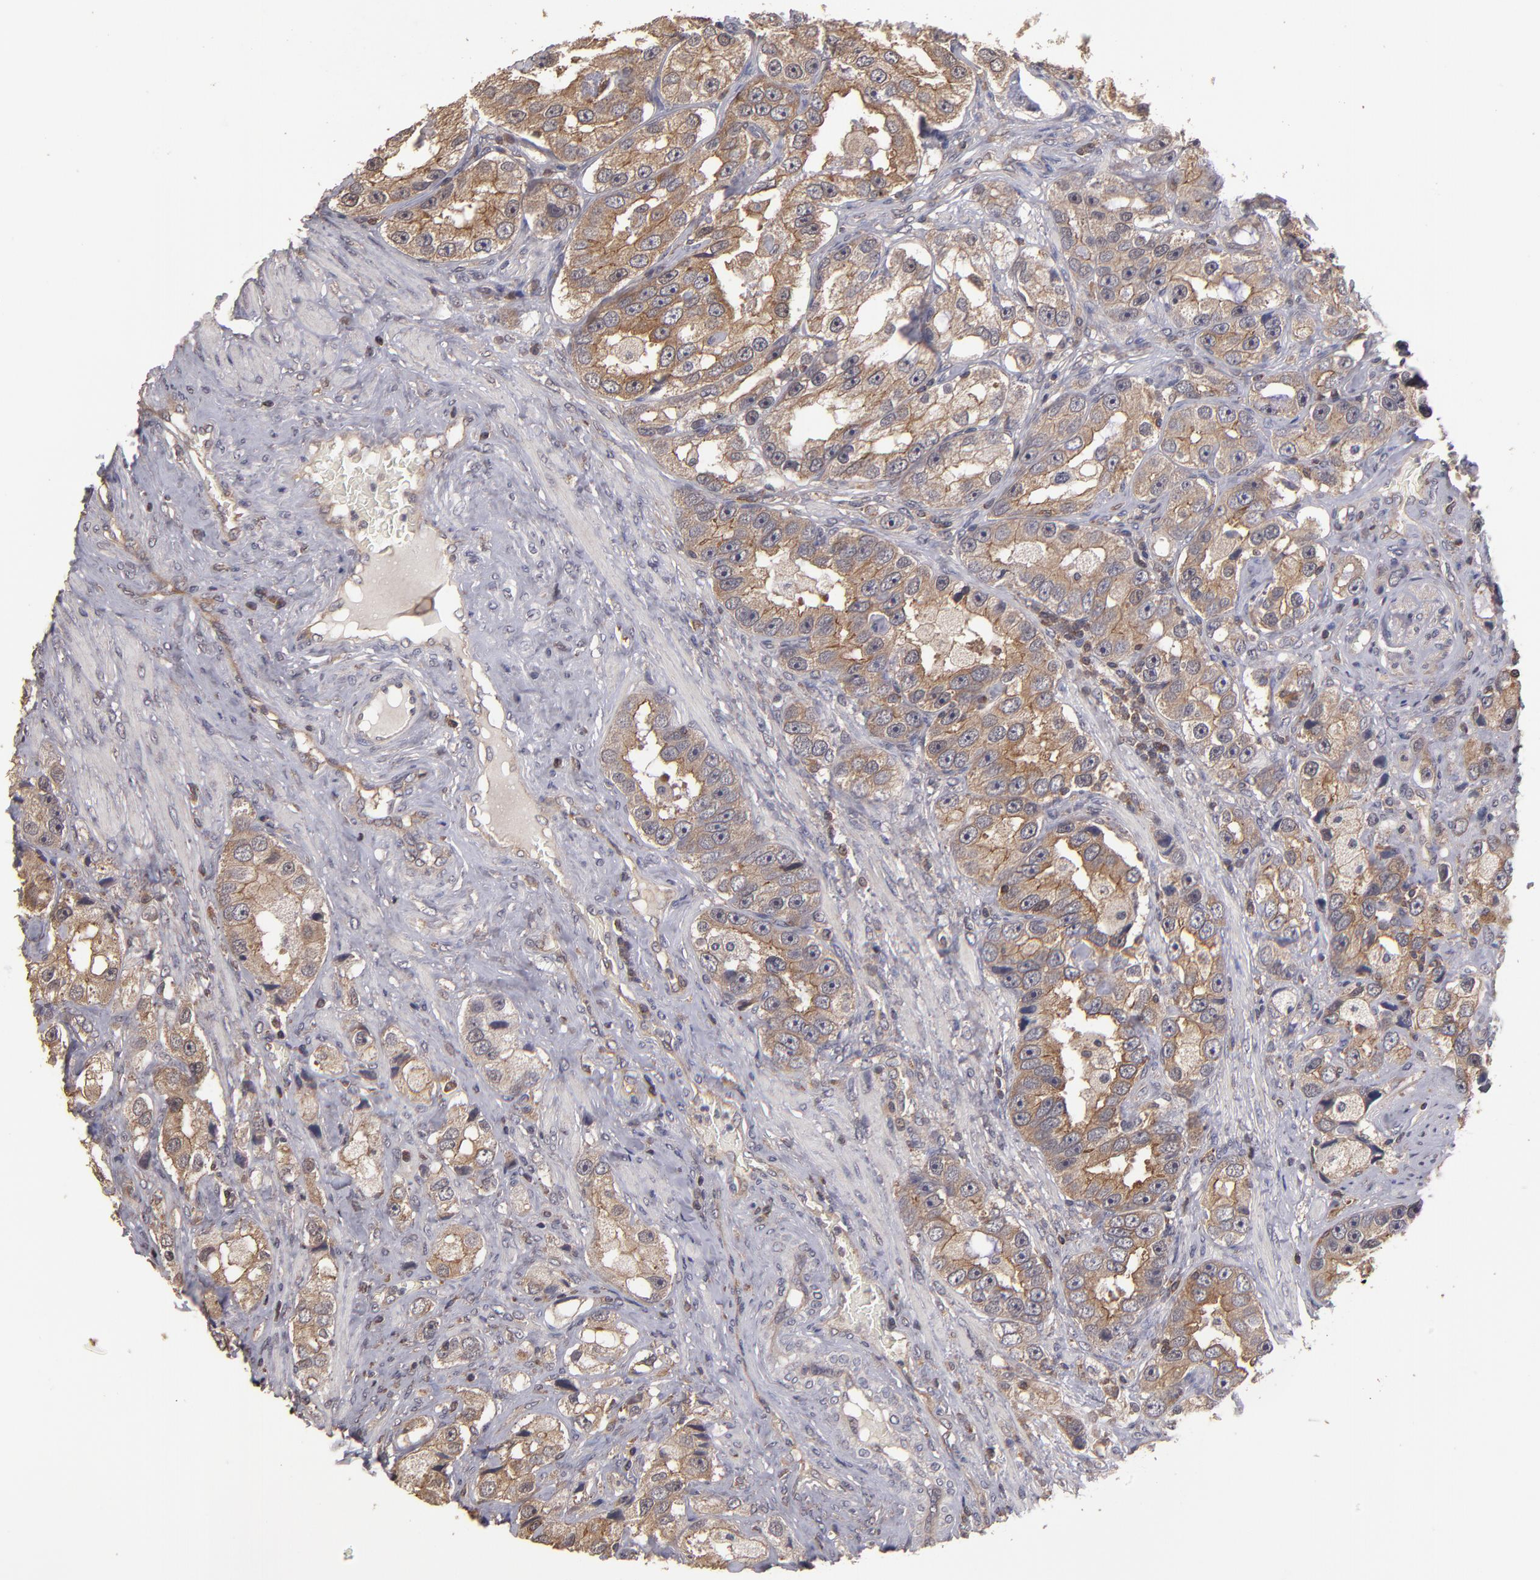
{"staining": {"intensity": "moderate", "quantity": ">75%", "location": "cytoplasmic/membranous"}, "tissue": "prostate cancer", "cell_type": "Tumor cells", "image_type": "cancer", "snomed": [{"axis": "morphology", "description": "Adenocarcinoma, High grade"}, {"axis": "topography", "description": "Prostate"}], "caption": "Moderate cytoplasmic/membranous expression is appreciated in approximately >75% of tumor cells in prostate cancer (adenocarcinoma (high-grade)).", "gene": "NF2", "patient": {"sex": "male", "age": 63}}